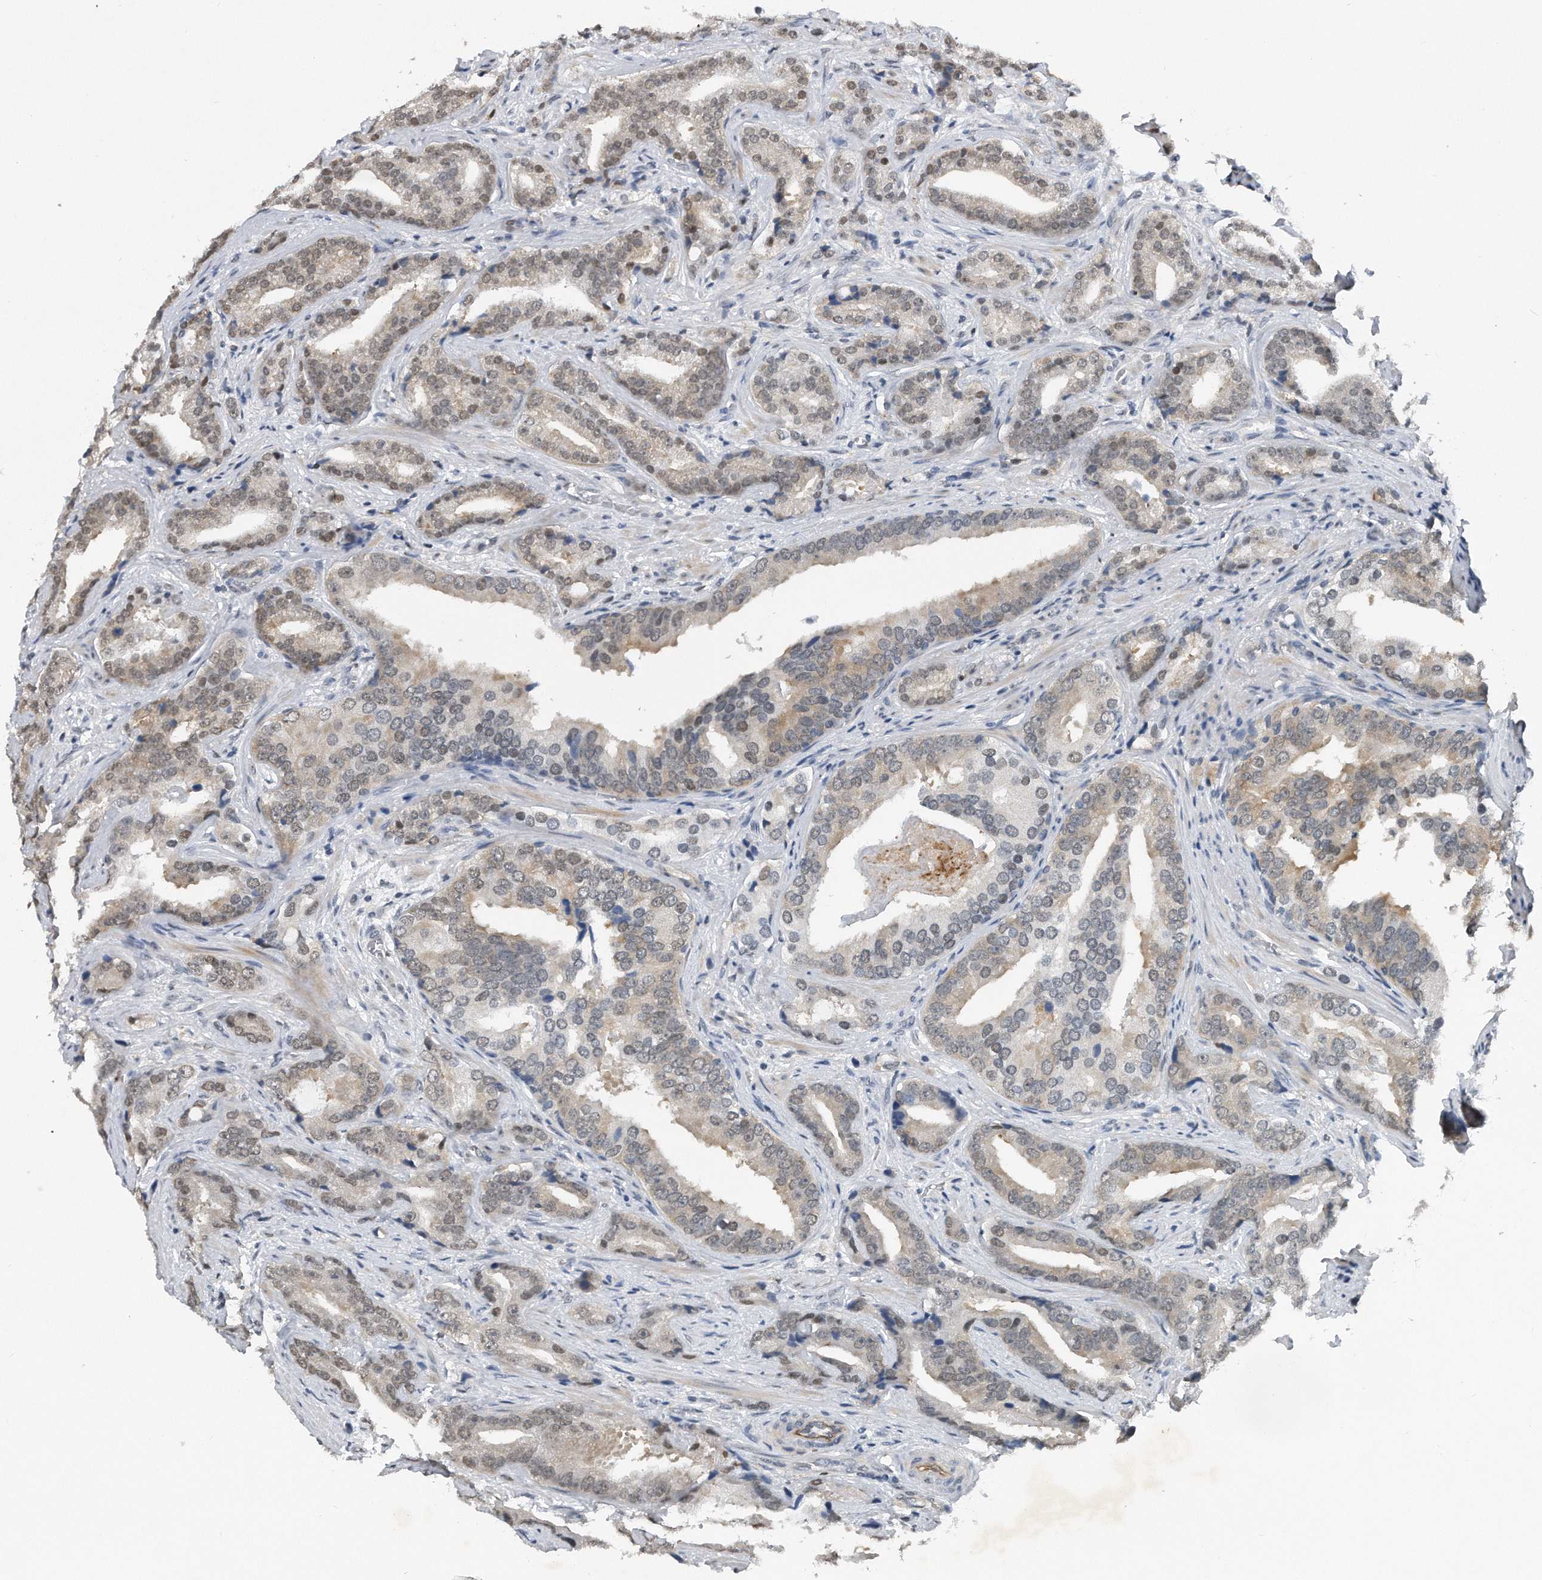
{"staining": {"intensity": "weak", "quantity": "25%-75%", "location": "cytoplasmic/membranous,nuclear"}, "tissue": "prostate cancer", "cell_type": "Tumor cells", "image_type": "cancer", "snomed": [{"axis": "morphology", "description": "Adenocarcinoma, Low grade"}, {"axis": "topography", "description": "Prostate"}], "caption": "Tumor cells show low levels of weak cytoplasmic/membranous and nuclear staining in approximately 25%-75% of cells in prostate cancer (low-grade adenocarcinoma).", "gene": "TP53INP1", "patient": {"sex": "male", "age": 67}}